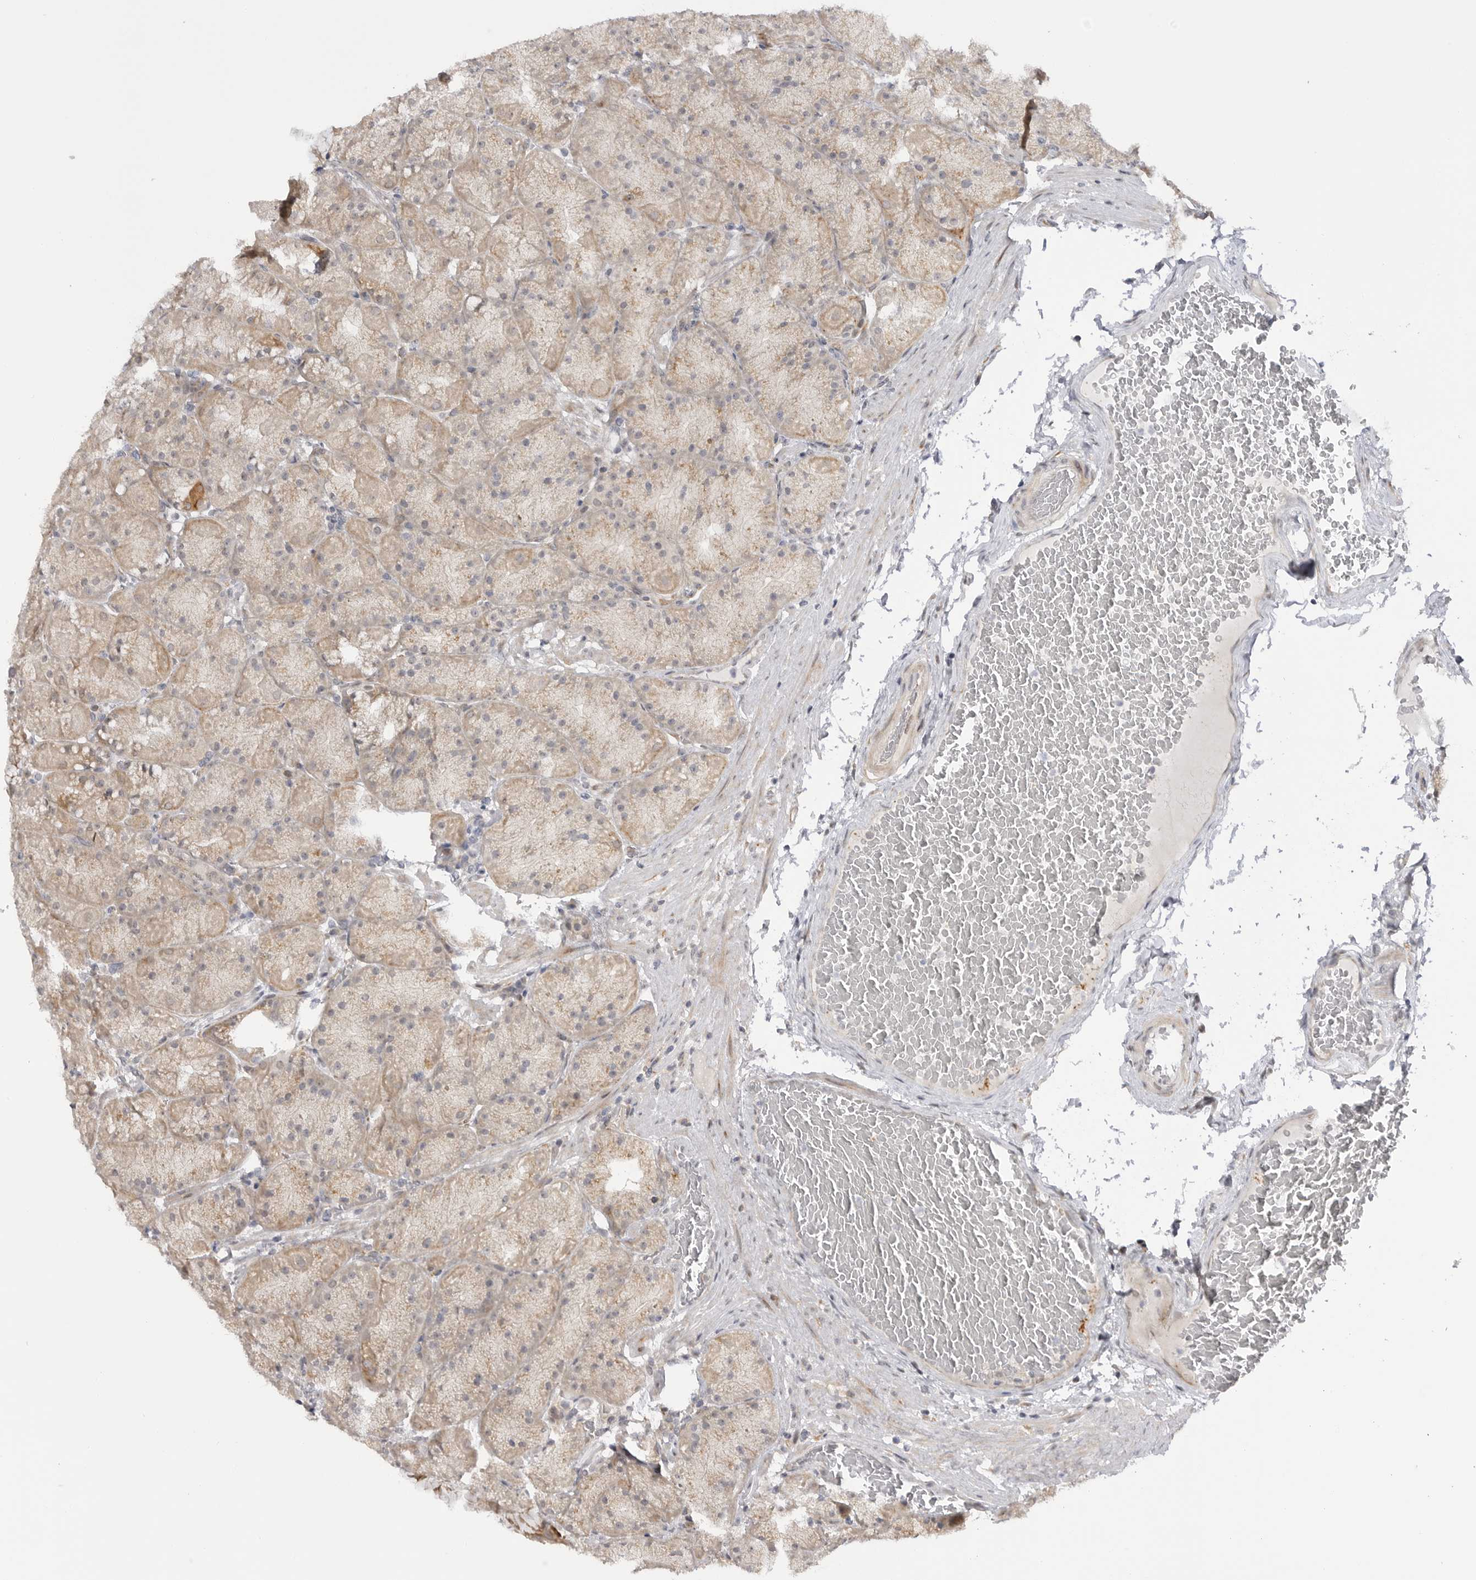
{"staining": {"intensity": "strong", "quantity": "25%-75%", "location": "cytoplasmic/membranous"}, "tissue": "stomach", "cell_type": "Glandular cells", "image_type": "normal", "snomed": [{"axis": "morphology", "description": "Normal tissue, NOS"}, {"axis": "topography", "description": "Stomach, upper"}, {"axis": "topography", "description": "Stomach"}], "caption": "This micrograph demonstrates IHC staining of unremarkable stomach, with high strong cytoplasmic/membranous staining in approximately 25%-75% of glandular cells.", "gene": "GGT6", "patient": {"sex": "male", "age": 48}}